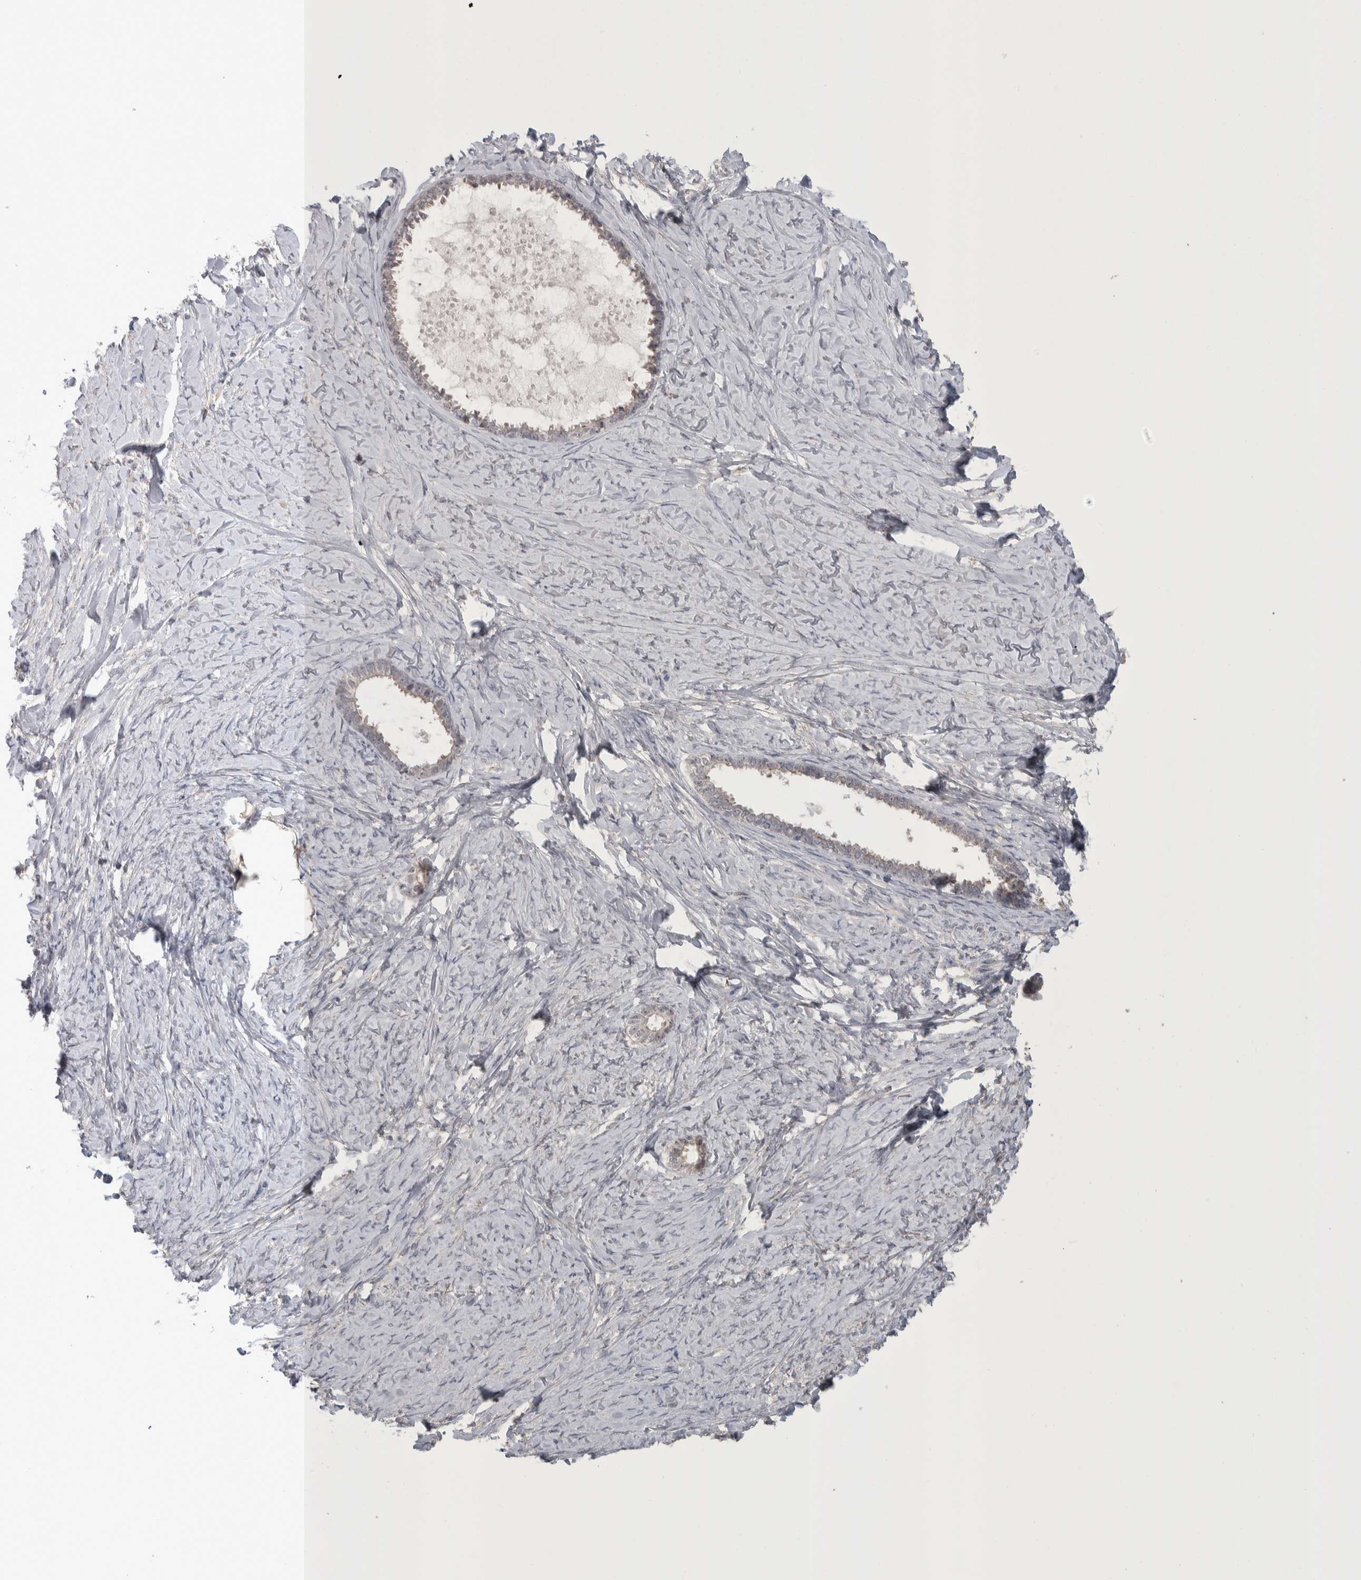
{"staining": {"intensity": "negative", "quantity": "none", "location": "none"}, "tissue": "ovarian cancer", "cell_type": "Tumor cells", "image_type": "cancer", "snomed": [{"axis": "morphology", "description": "Cystadenocarcinoma, serous, NOS"}, {"axis": "topography", "description": "Ovary"}], "caption": "Ovarian cancer stained for a protein using immunohistochemistry displays no staining tumor cells.", "gene": "CUL2", "patient": {"sex": "female", "age": 79}}